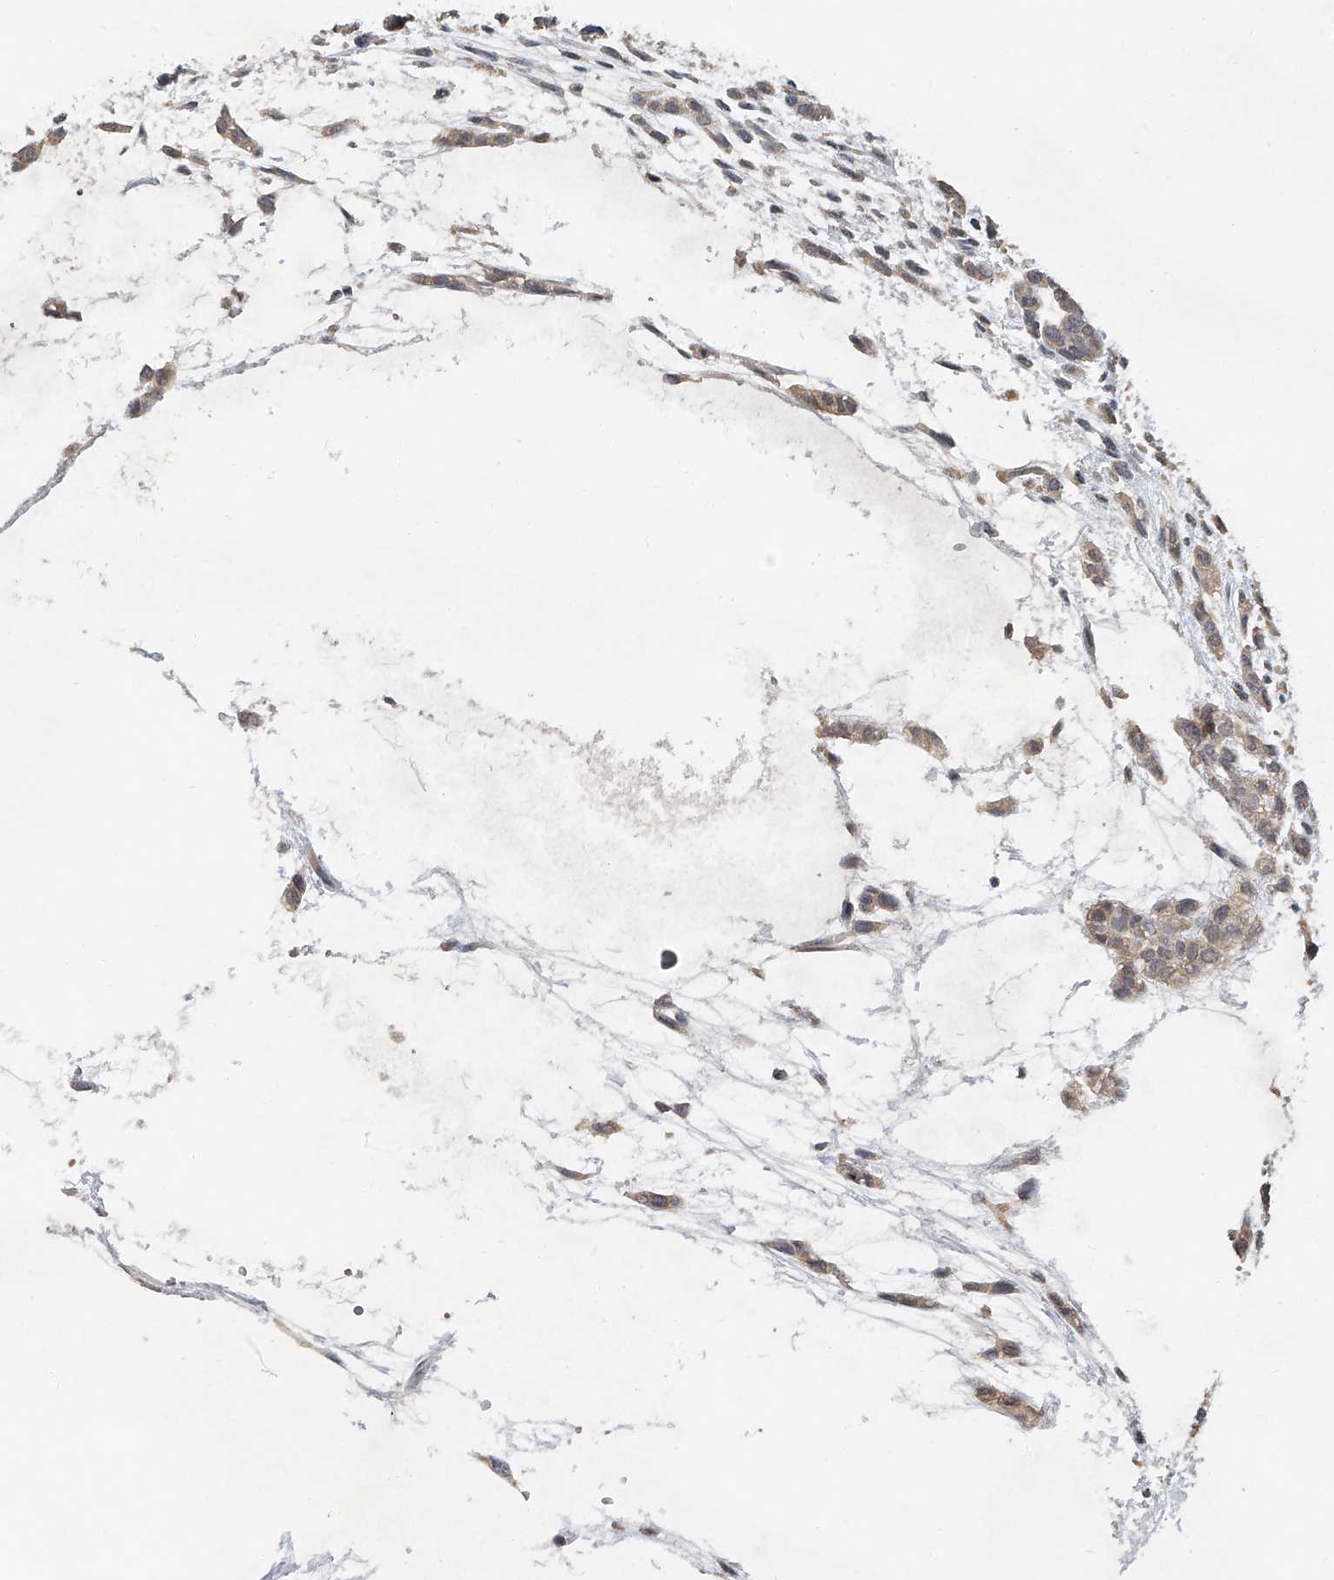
{"staining": {"intensity": "weak", "quantity": ">75%", "location": "cytoplasmic/membranous"}, "tissue": "head and neck cancer", "cell_type": "Tumor cells", "image_type": "cancer", "snomed": [{"axis": "morphology", "description": "Adenocarcinoma, NOS"}, {"axis": "morphology", "description": "Adenoma, NOS"}, {"axis": "topography", "description": "Head-Neck"}], "caption": "Protein staining of head and neck adenocarcinoma tissue demonstrates weak cytoplasmic/membranous expression in about >75% of tumor cells.", "gene": "JAG2", "patient": {"sex": "female", "age": 55}}